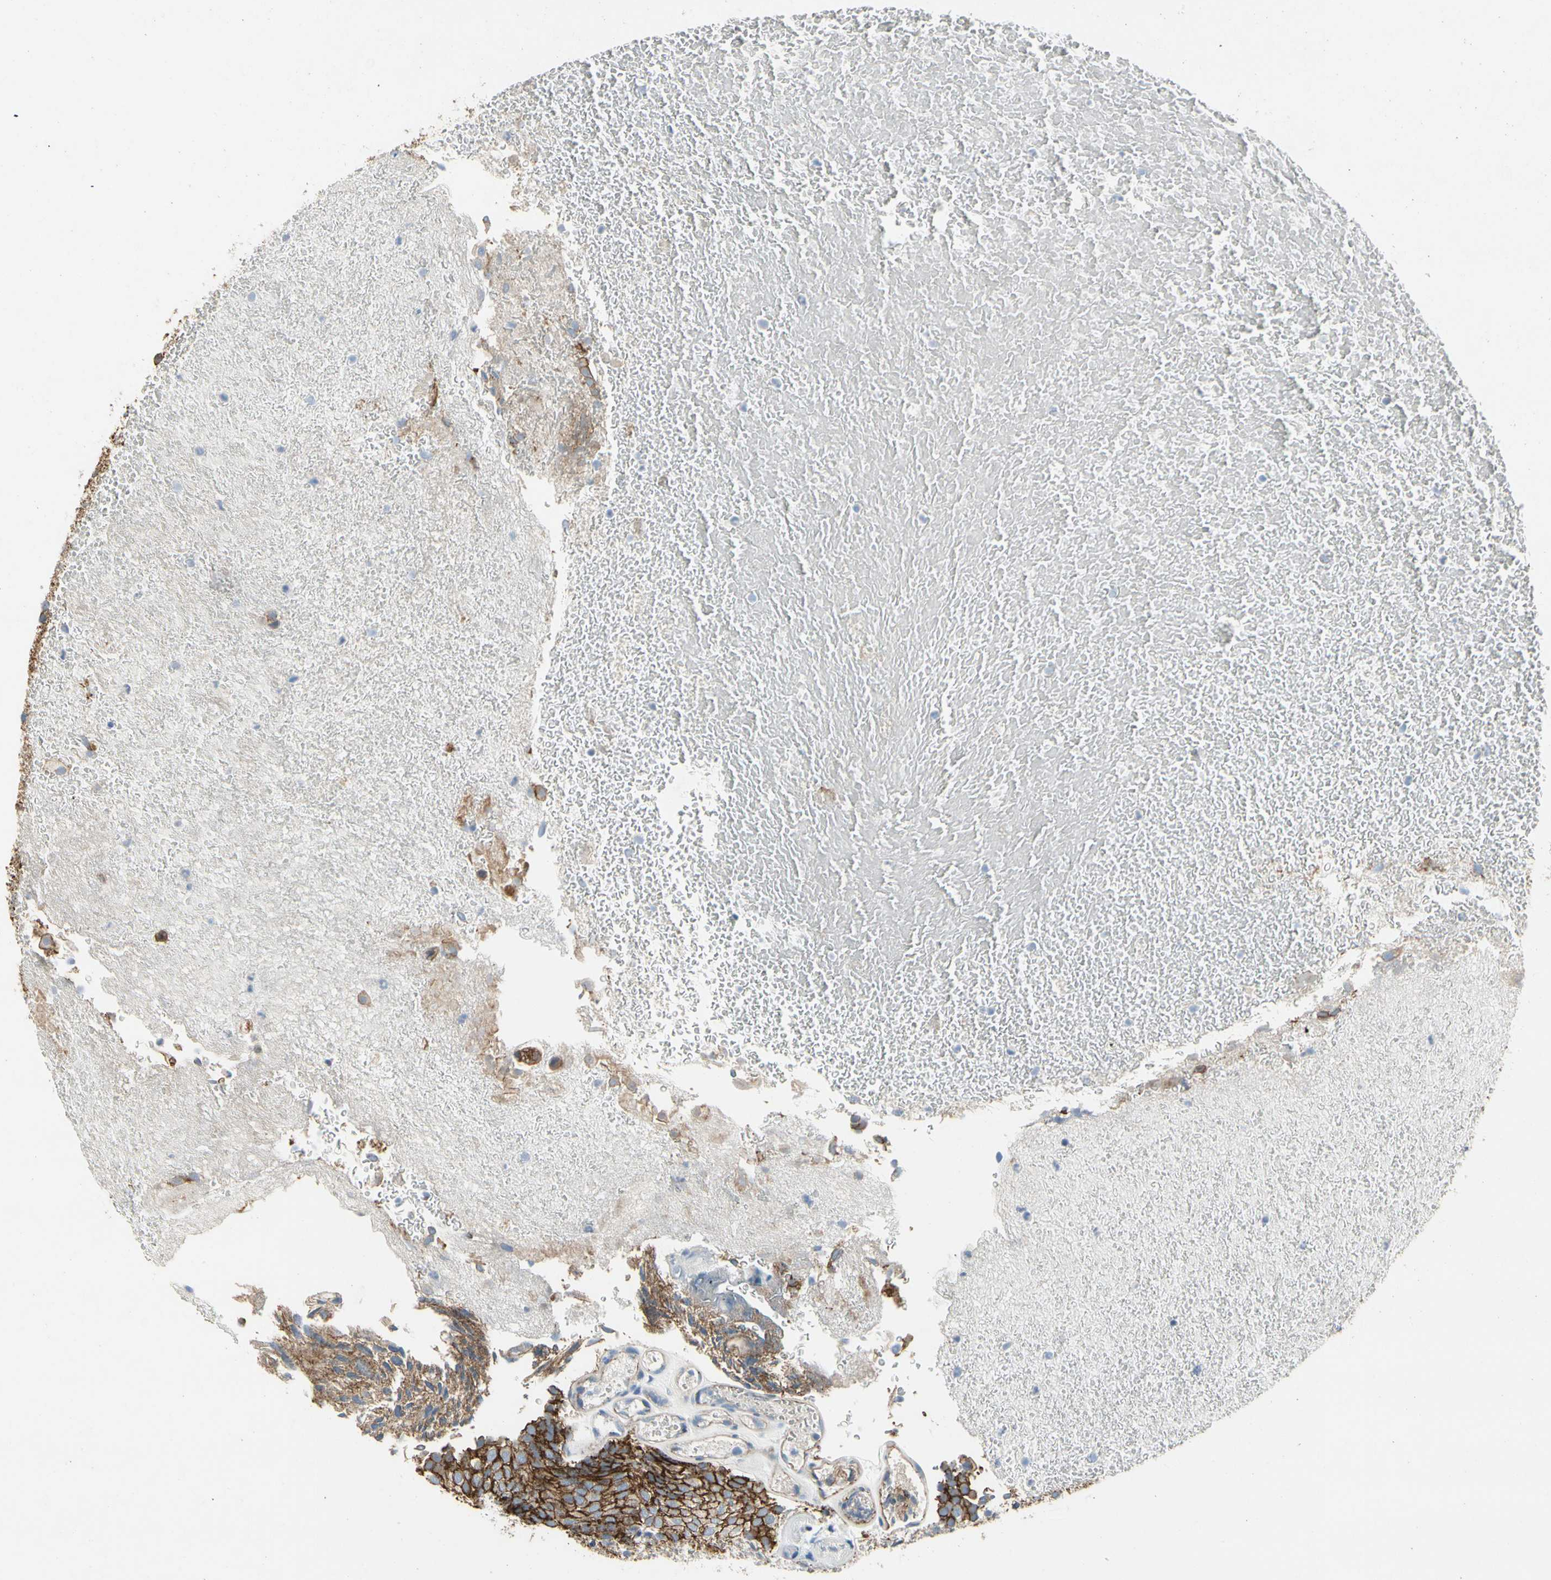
{"staining": {"intensity": "strong", "quantity": ">75%", "location": "cytoplasmic/membranous"}, "tissue": "urothelial cancer", "cell_type": "Tumor cells", "image_type": "cancer", "snomed": [{"axis": "morphology", "description": "Urothelial carcinoma, Low grade"}, {"axis": "topography", "description": "Urinary bladder"}], "caption": "A high amount of strong cytoplasmic/membranous expression is present in about >75% of tumor cells in low-grade urothelial carcinoma tissue.", "gene": "LGR6", "patient": {"sex": "male", "age": 78}}